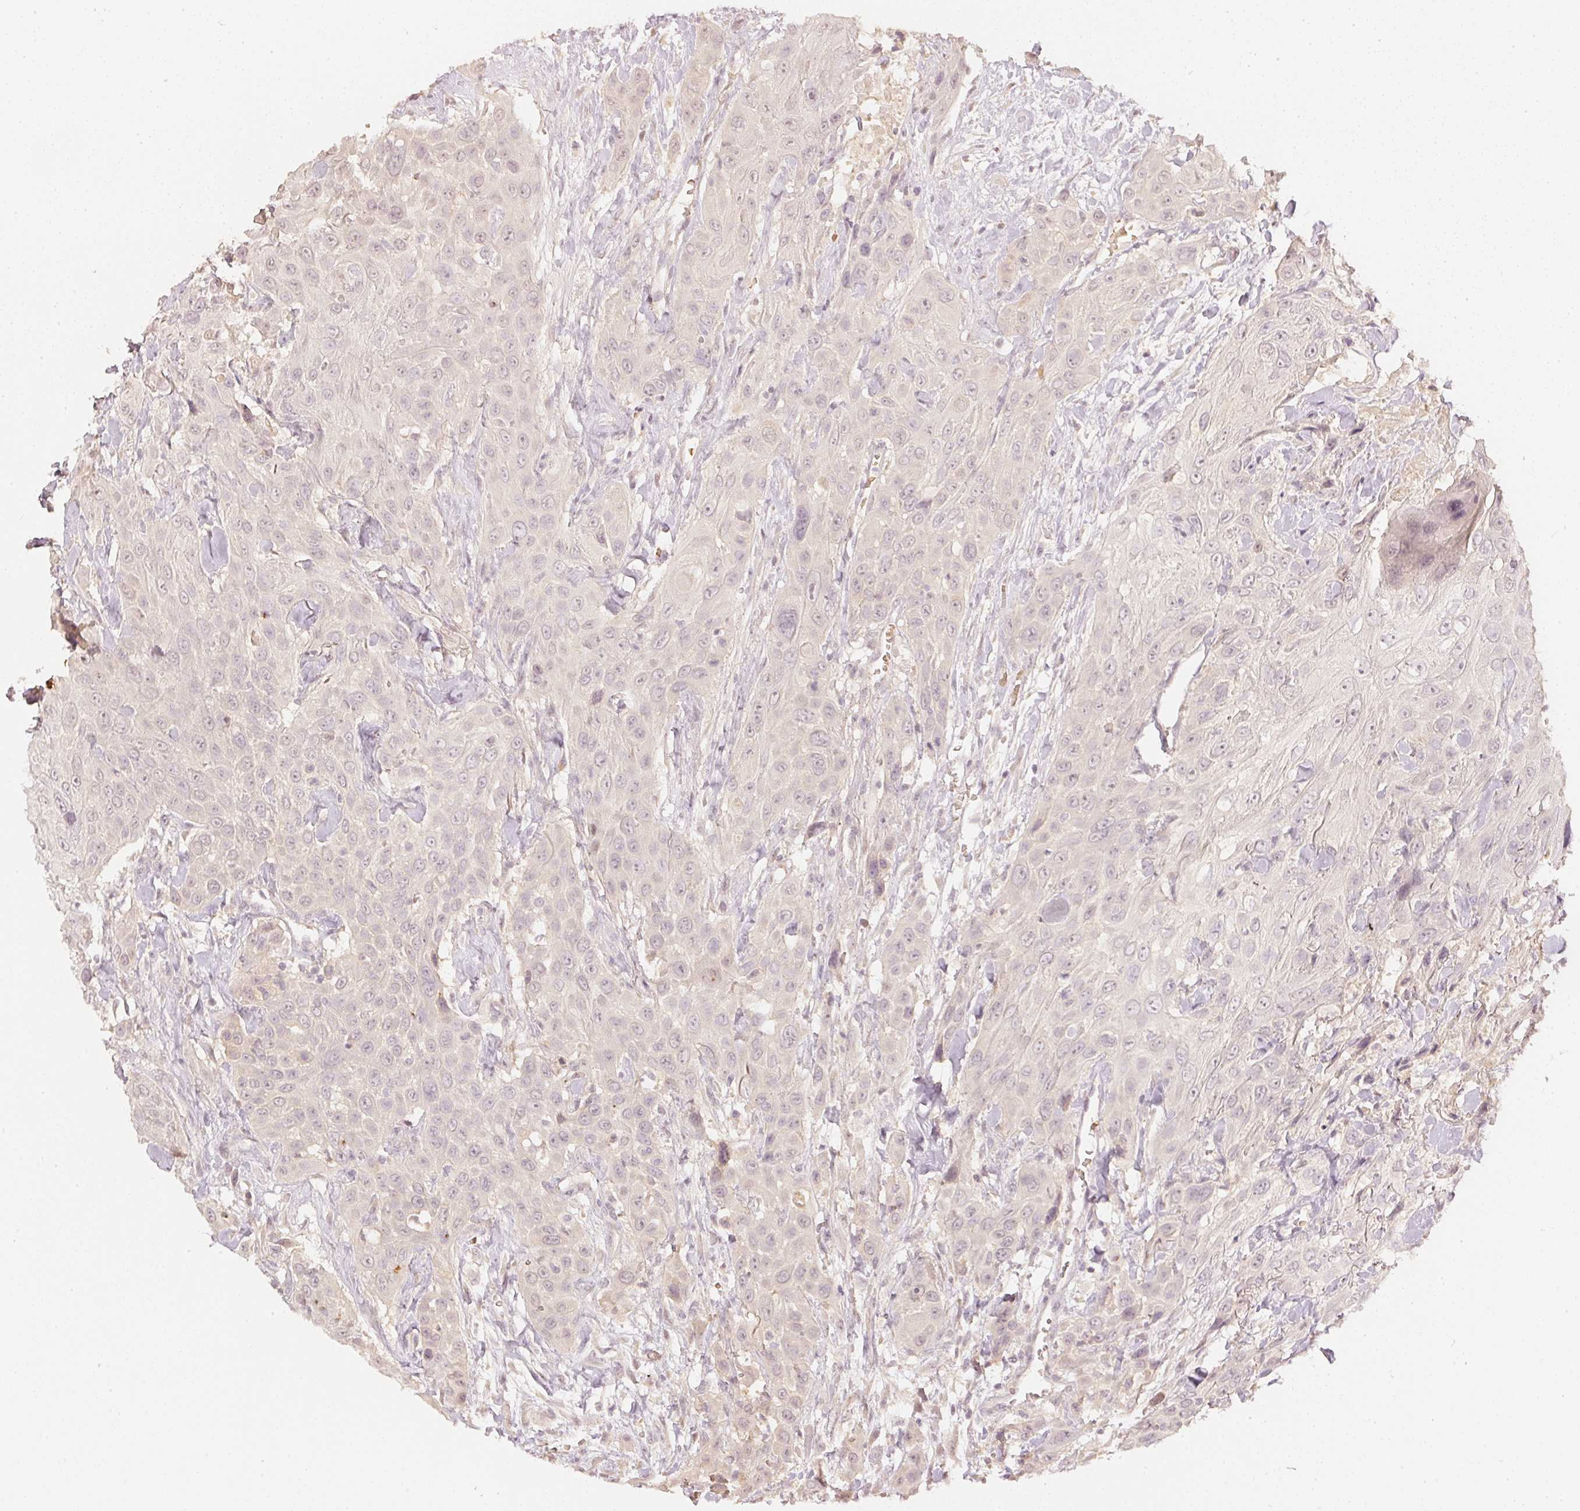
{"staining": {"intensity": "negative", "quantity": "none", "location": "none"}, "tissue": "head and neck cancer", "cell_type": "Tumor cells", "image_type": "cancer", "snomed": [{"axis": "morphology", "description": "Squamous cell carcinoma, NOS"}, {"axis": "topography", "description": "Head-Neck"}], "caption": "Head and neck cancer stained for a protein using IHC reveals no positivity tumor cells.", "gene": "GZMA", "patient": {"sex": "male", "age": 81}}